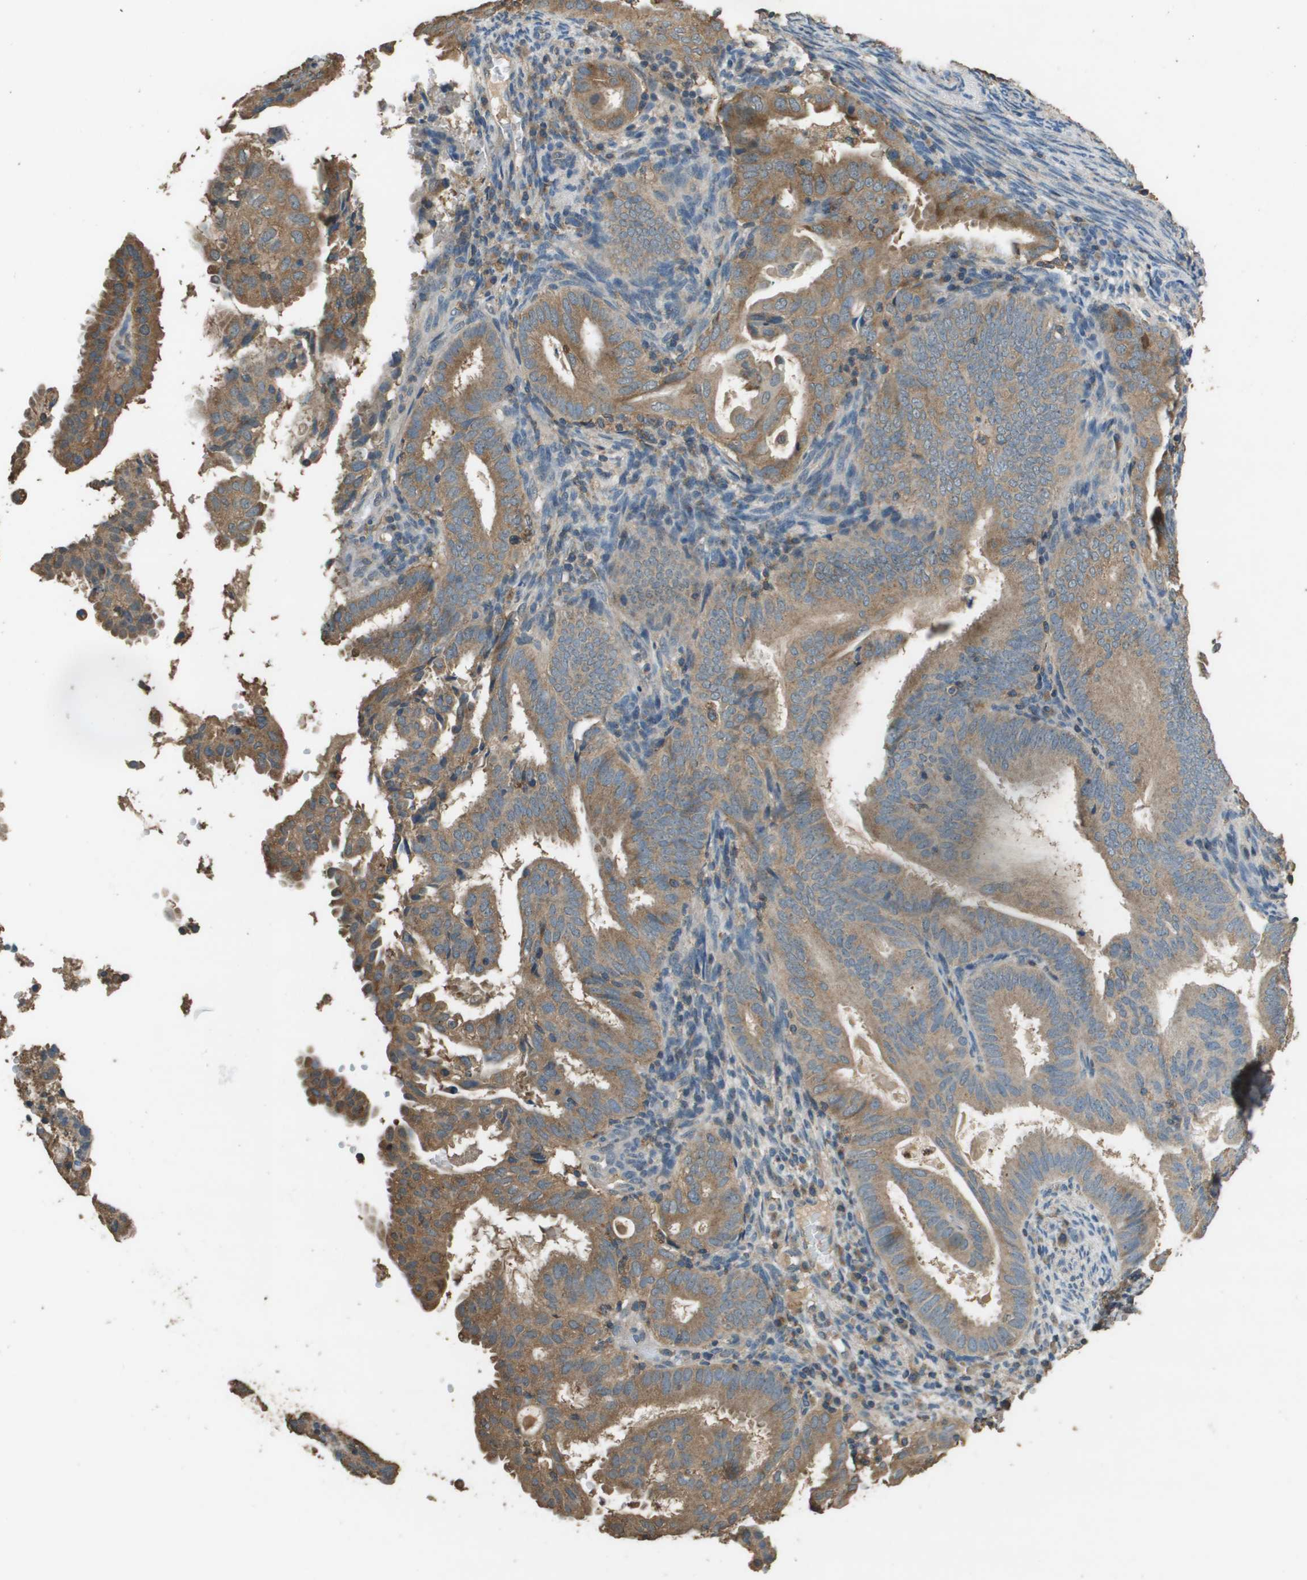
{"staining": {"intensity": "moderate", "quantity": ">75%", "location": "cytoplasmic/membranous"}, "tissue": "endometrial cancer", "cell_type": "Tumor cells", "image_type": "cancer", "snomed": [{"axis": "morphology", "description": "Adenocarcinoma, NOS"}, {"axis": "topography", "description": "Endometrium"}], "caption": "About >75% of tumor cells in human adenocarcinoma (endometrial) reveal moderate cytoplasmic/membranous protein positivity as visualized by brown immunohistochemical staining.", "gene": "MS4A7", "patient": {"sex": "female", "age": 58}}